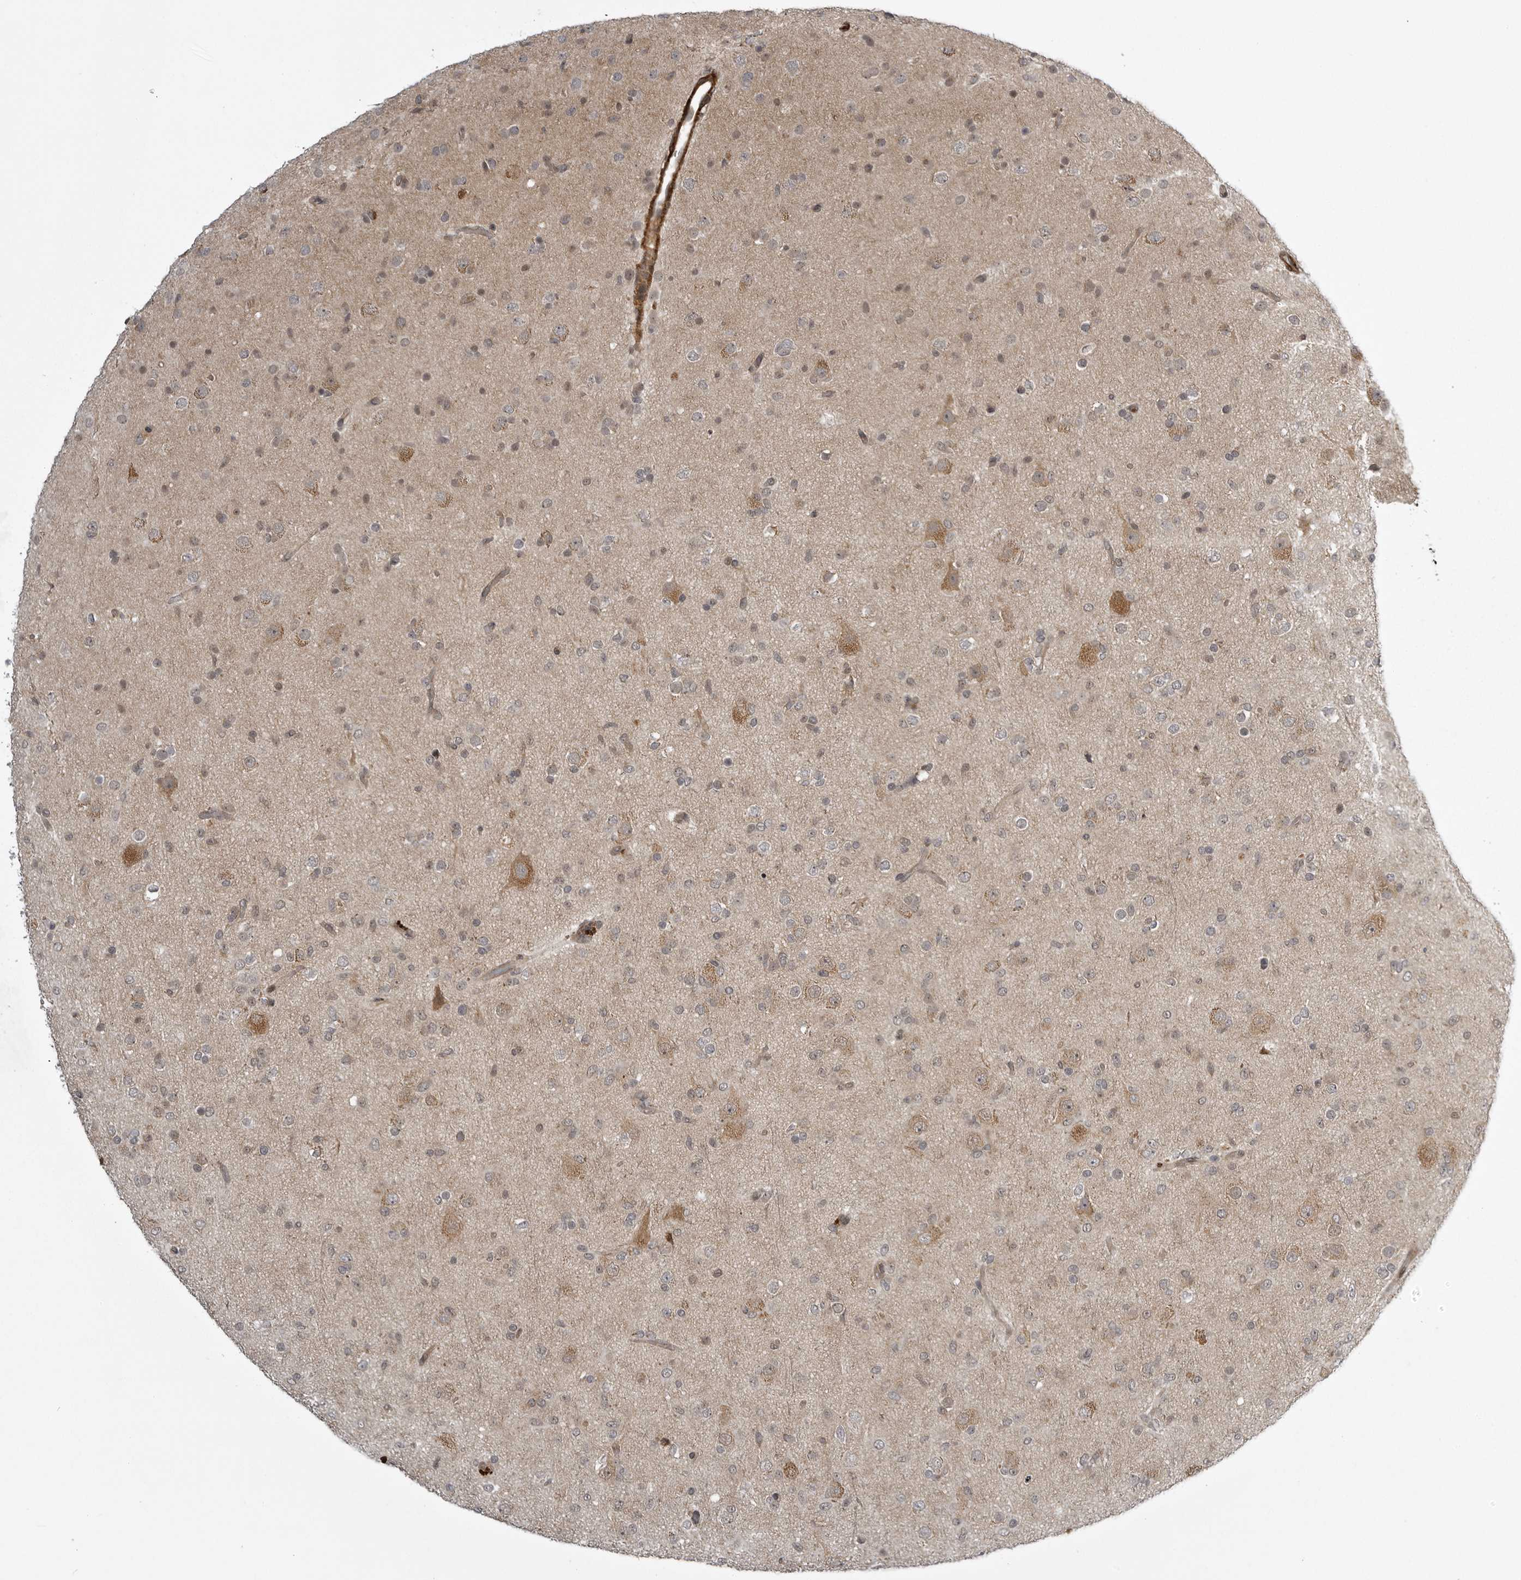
{"staining": {"intensity": "weak", "quantity": "25%-75%", "location": "nuclear"}, "tissue": "glioma", "cell_type": "Tumor cells", "image_type": "cancer", "snomed": [{"axis": "morphology", "description": "Glioma, malignant, Low grade"}, {"axis": "topography", "description": "Brain"}], "caption": "A low amount of weak nuclear staining is appreciated in approximately 25%-75% of tumor cells in malignant glioma (low-grade) tissue.", "gene": "SNX16", "patient": {"sex": "male", "age": 65}}